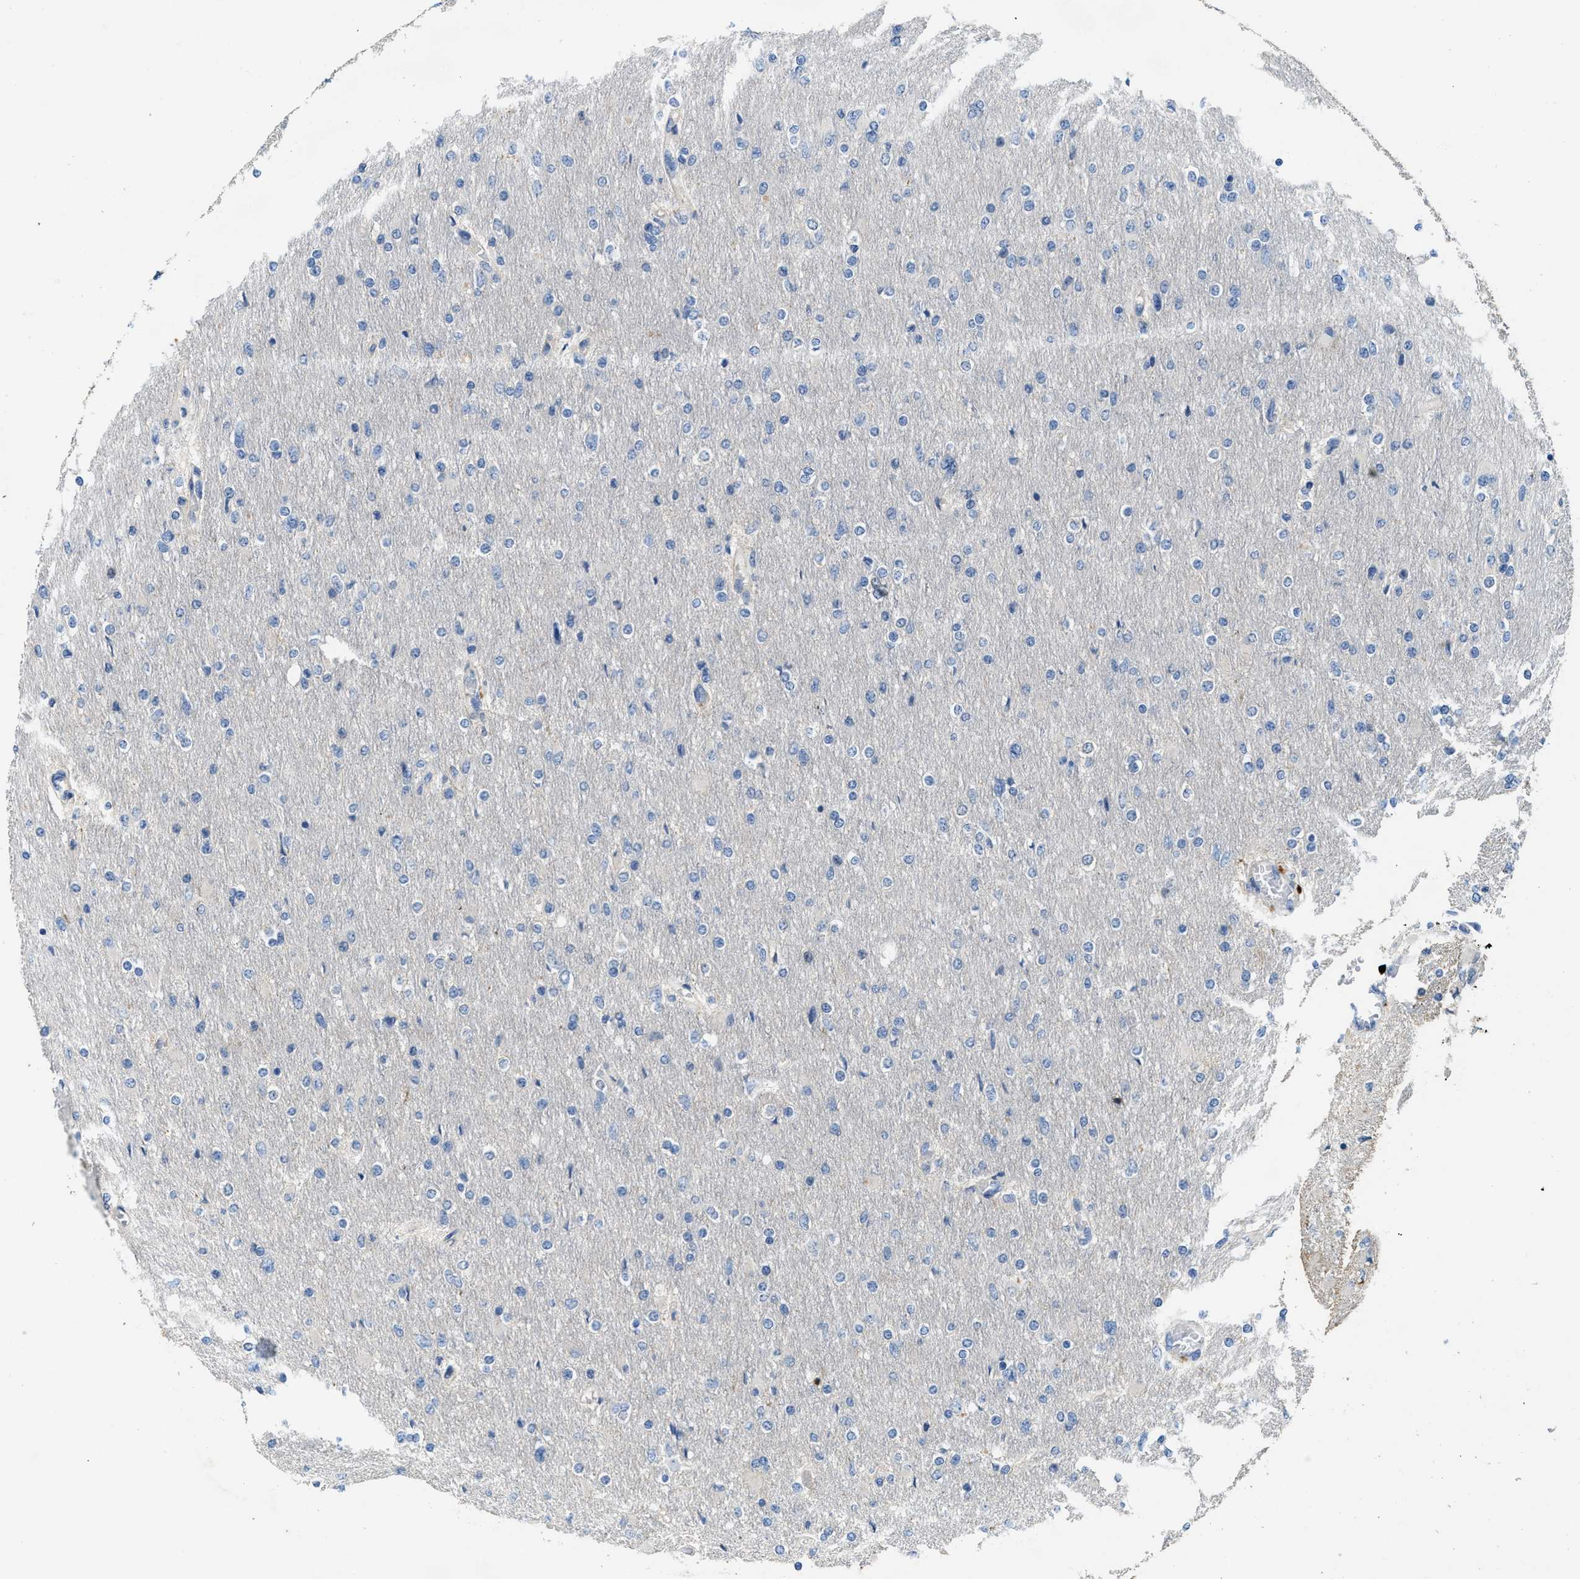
{"staining": {"intensity": "negative", "quantity": "none", "location": "none"}, "tissue": "glioma", "cell_type": "Tumor cells", "image_type": "cancer", "snomed": [{"axis": "morphology", "description": "Glioma, malignant, High grade"}, {"axis": "topography", "description": "Cerebral cortex"}], "caption": "IHC of glioma demonstrates no staining in tumor cells. Brightfield microscopy of IHC stained with DAB (3,3'-diaminobenzidine) (brown) and hematoxylin (blue), captured at high magnification.", "gene": "MYO1G", "patient": {"sex": "female", "age": 36}}